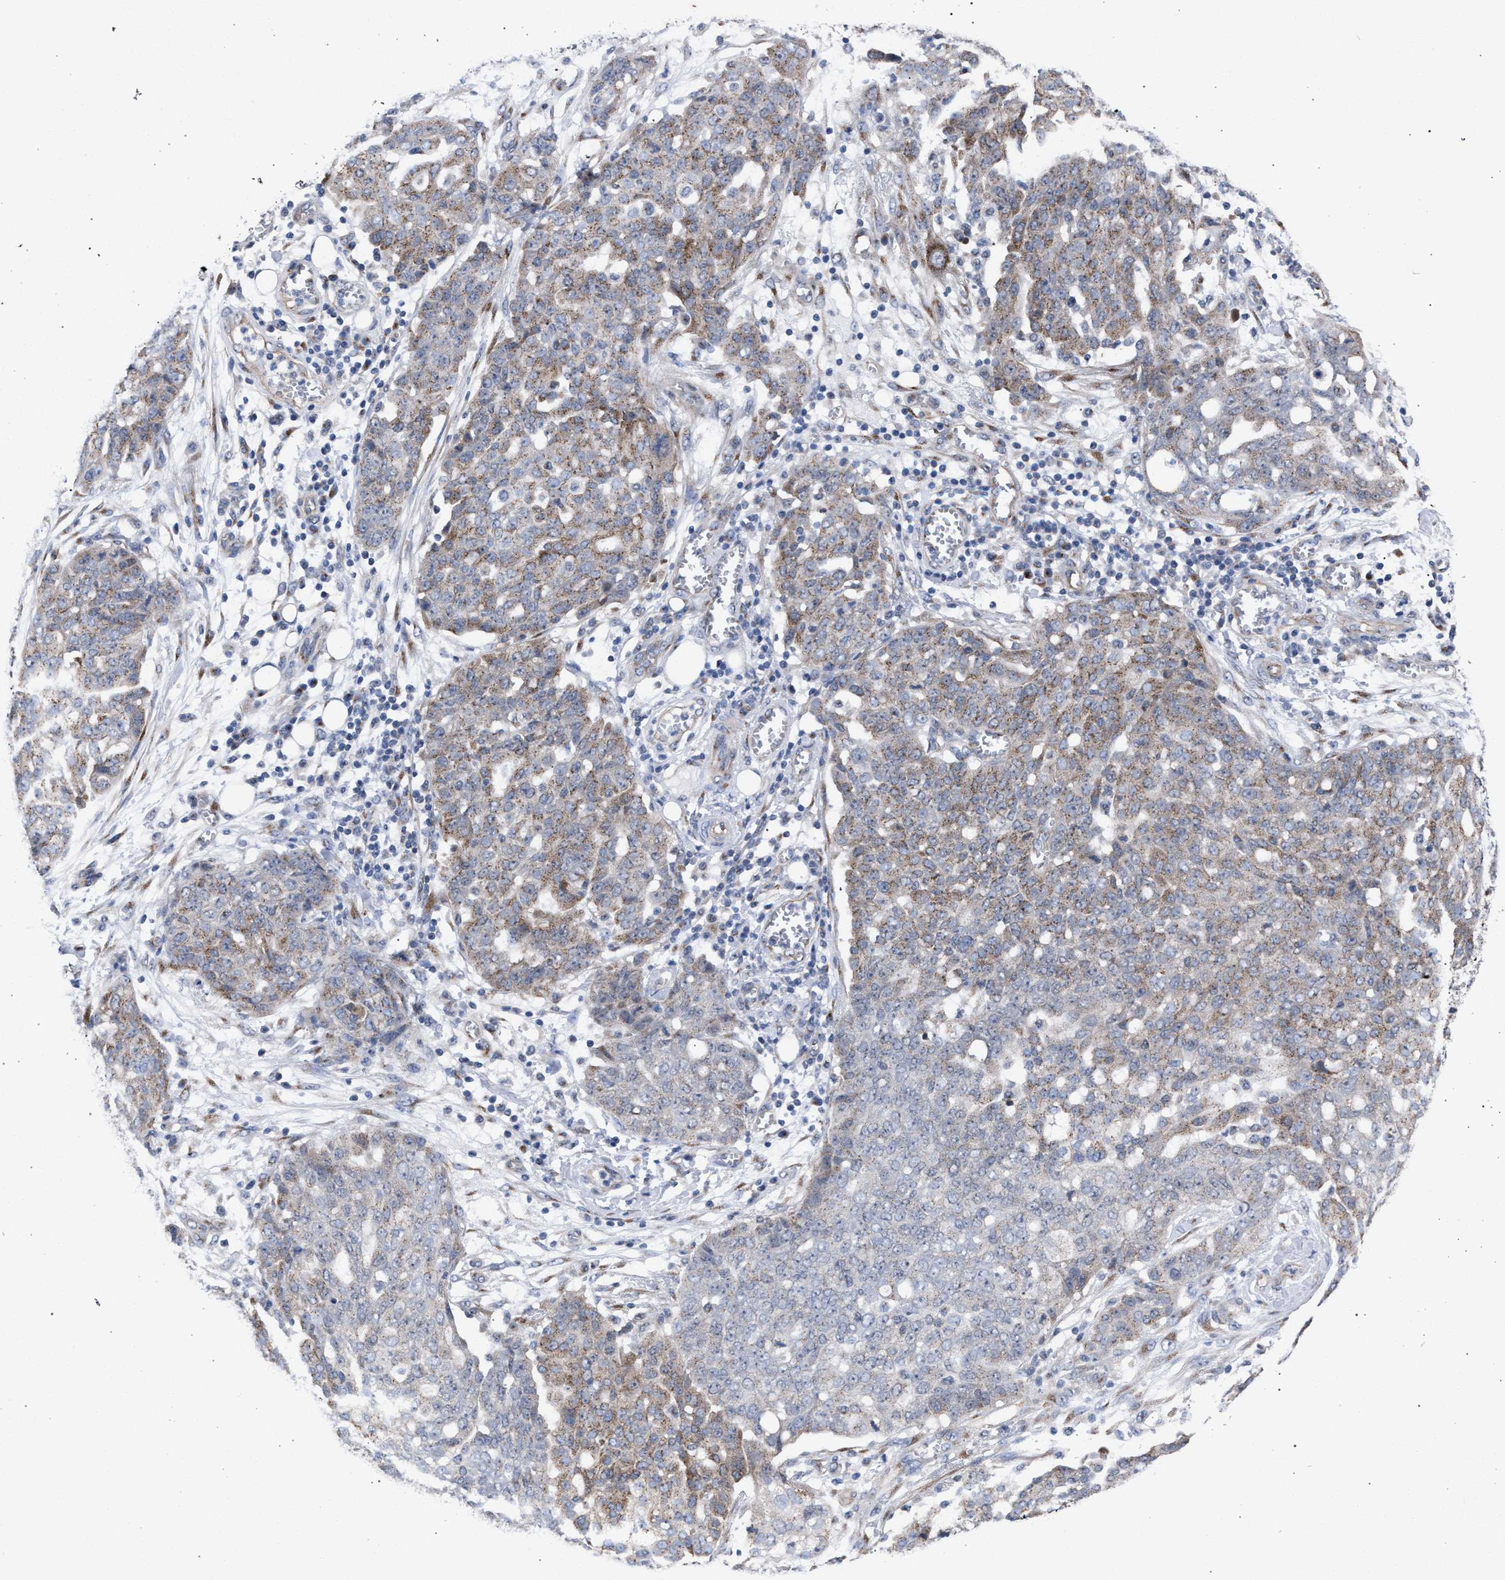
{"staining": {"intensity": "weak", "quantity": ">75%", "location": "cytoplasmic/membranous"}, "tissue": "ovarian cancer", "cell_type": "Tumor cells", "image_type": "cancer", "snomed": [{"axis": "morphology", "description": "Cystadenocarcinoma, serous, NOS"}, {"axis": "topography", "description": "Soft tissue"}, {"axis": "topography", "description": "Ovary"}], "caption": "Ovarian cancer (serous cystadenocarcinoma) stained with a brown dye reveals weak cytoplasmic/membranous positive expression in about >75% of tumor cells.", "gene": "GOLGA2", "patient": {"sex": "female", "age": 57}}